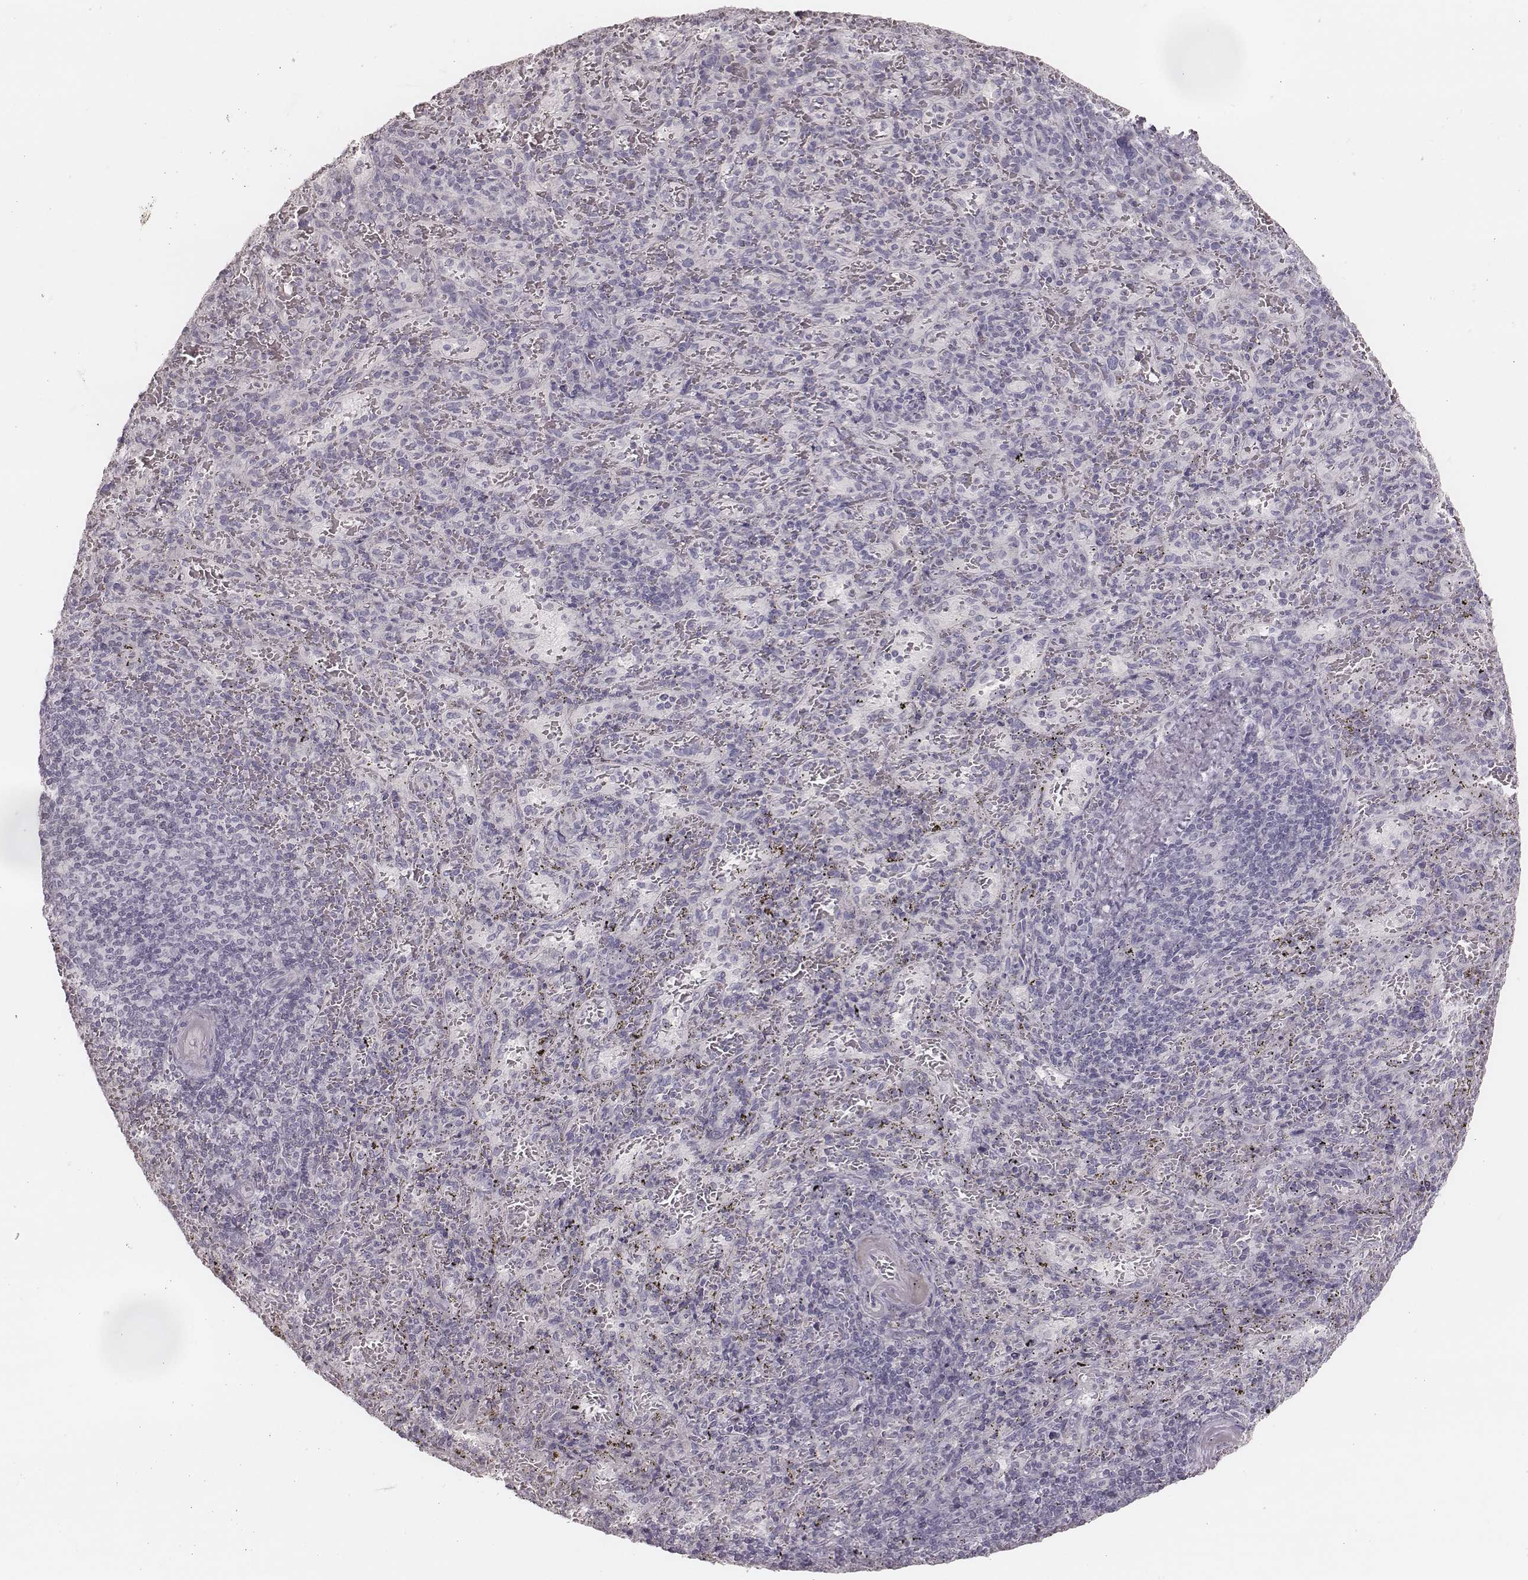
{"staining": {"intensity": "negative", "quantity": "none", "location": "none"}, "tissue": "spleen", "cell_type": "Cells in red pulp", "image_type": "normal", "snomed": [{"axis": "morphology", "description": "Normal tissue, NOS"}, {"axis": "topography", "description": "Spleen"}], "caption": "An immunohistochemistry image of benign spleen is shown. There is no staining in cells in red pulp of spleen.", "gene": "ZP4", "patient": {"sex": "male", "age": 57}}